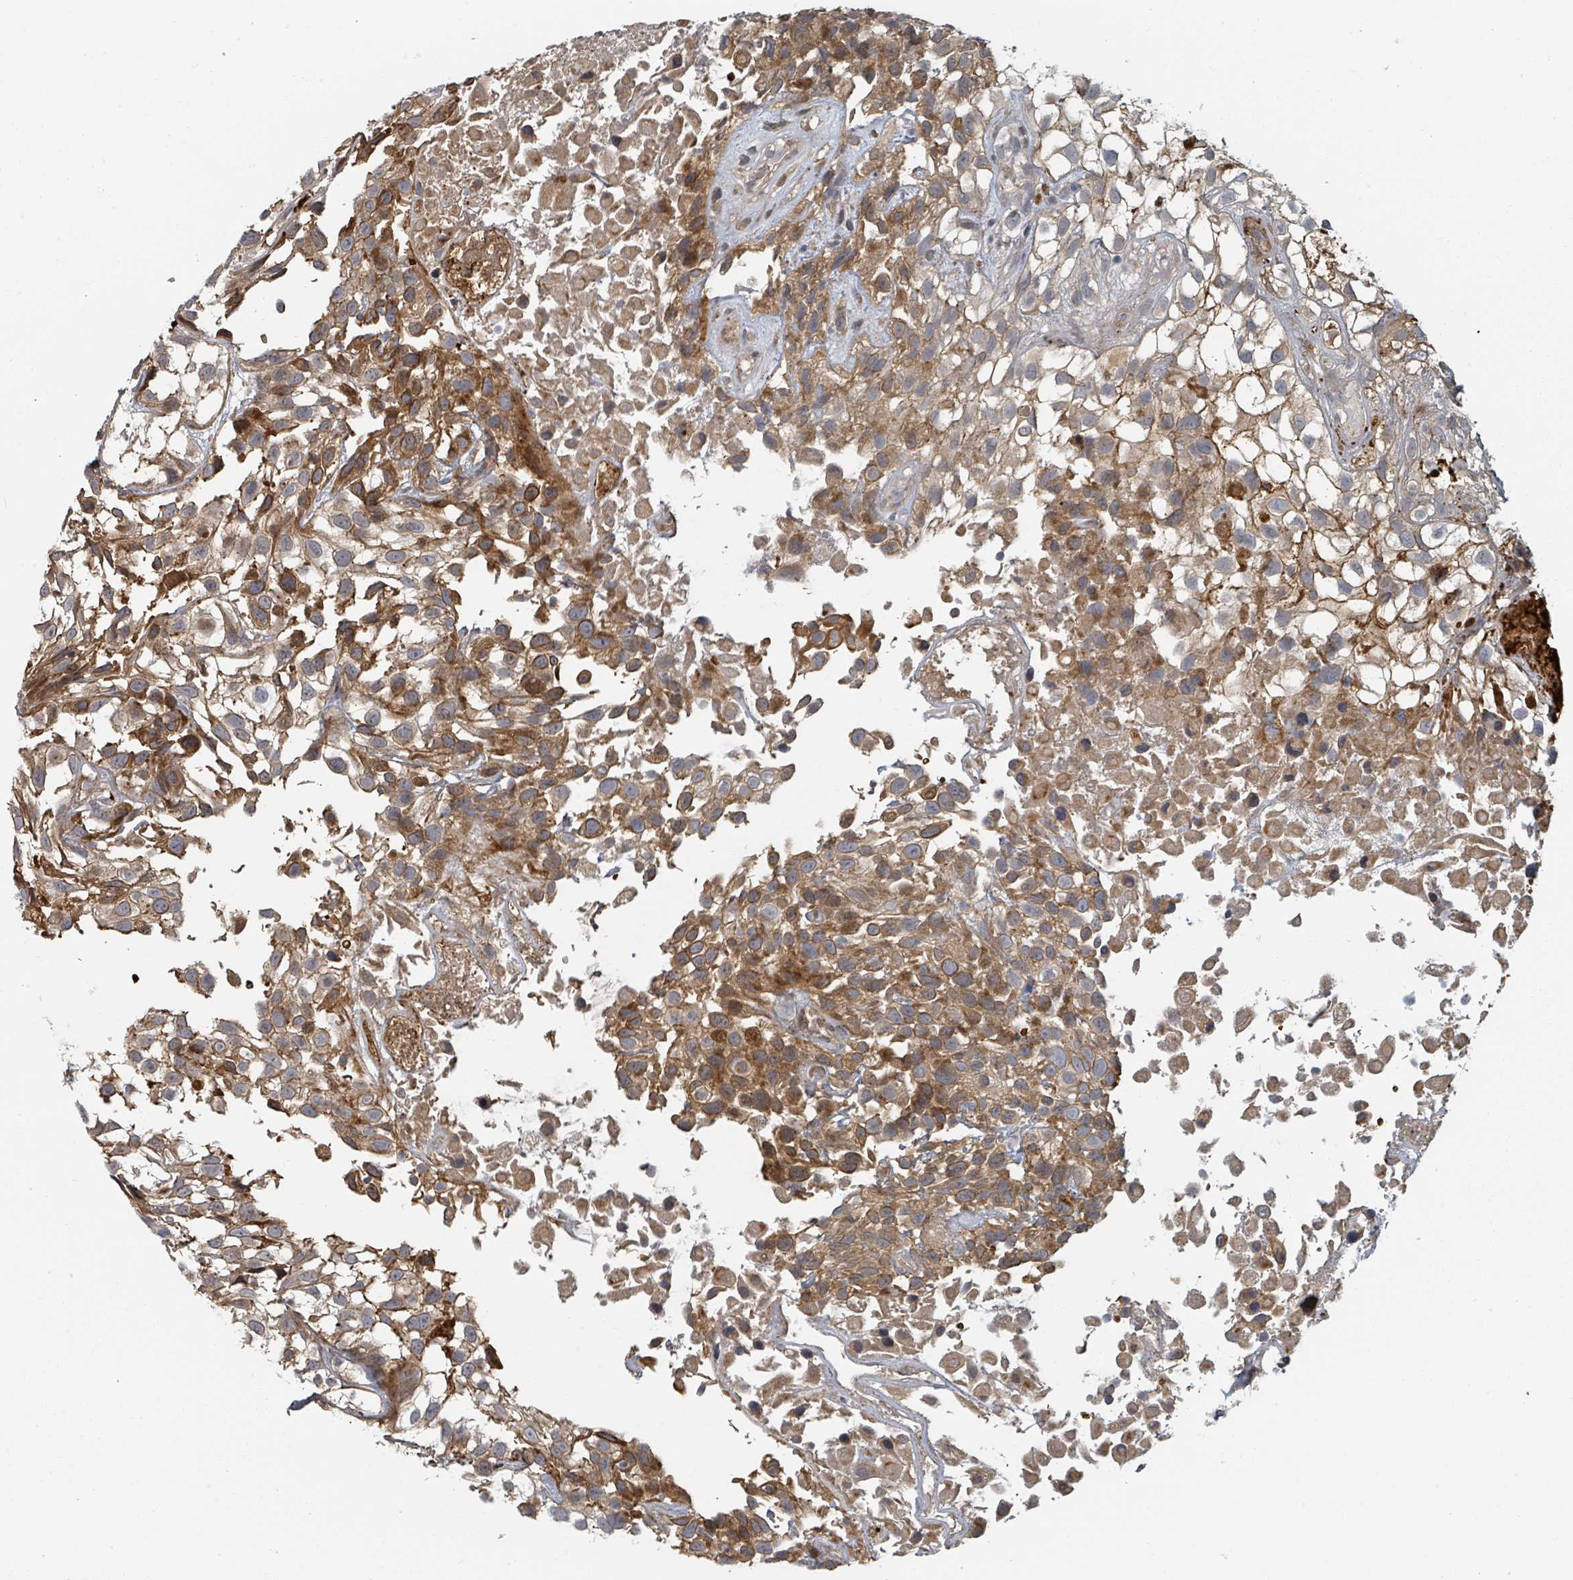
{"staining": {"intensity": "moderate", "quantity": ">75%", "location": "cytoplasmic/membranous"}, "tissue": "urothelial cancer", "cell_type": "Tumor cells", "image_type": "cancer", "snomed": [{"axis": "morphology", "description": "Urothelial carcinoma, High grade"}, {"axis": "topography", "description": "Urinary bladder"}], "caption": "Urothelial cancer stained with DAB (3,3'-diaminobenzidine) immunohistochemistry (IHC) shows medium levels of moderate cytoplasmic/membranous expression in about >75% of tumor cells.", "gene": "TRPC4AP", "patient": {"sex": "male", "age": 56}}